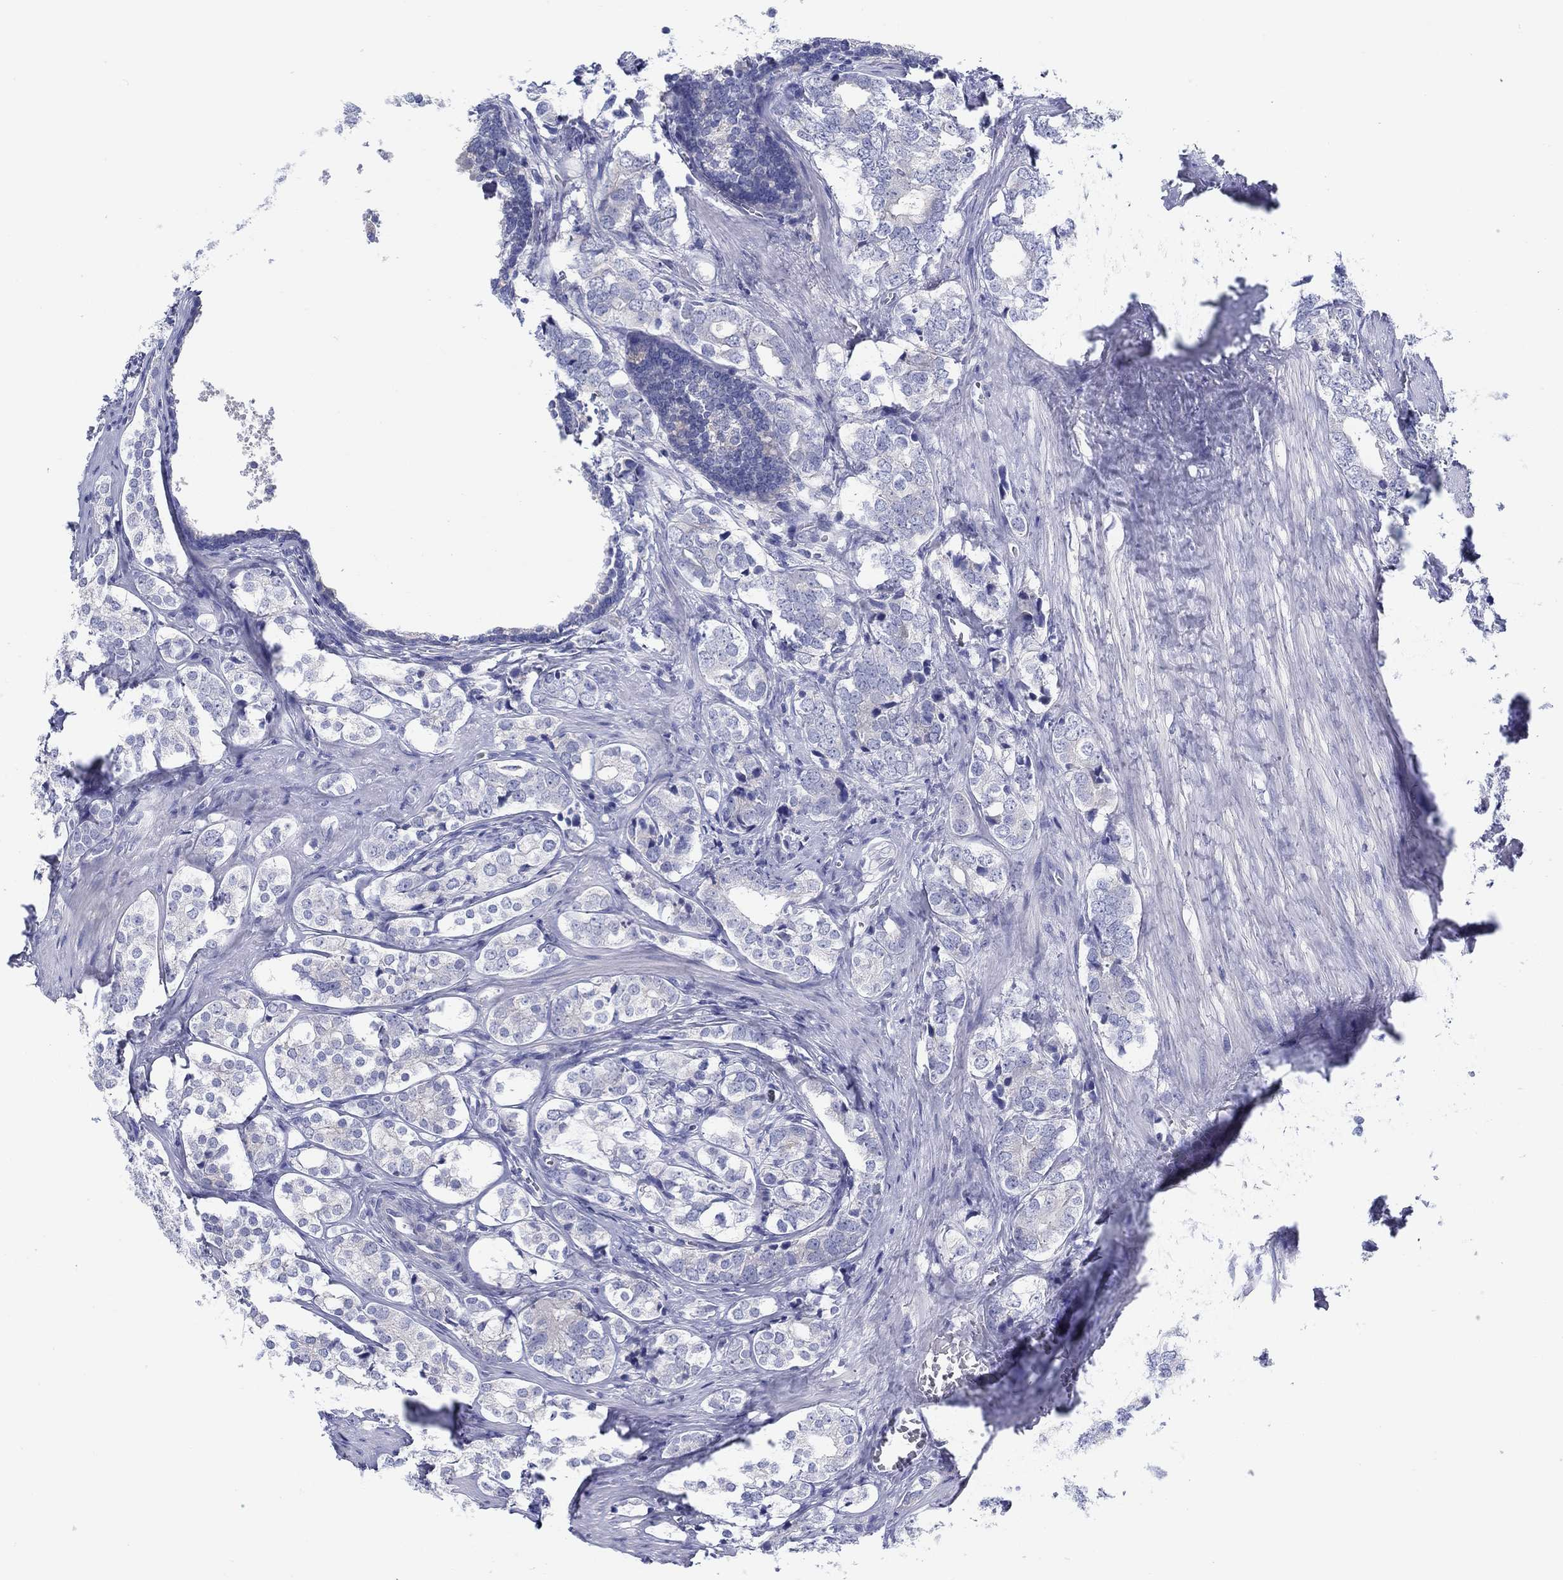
{"staining": {"intensity": "negative", "quantity": "none", "location": "none"}, "tissue": "prostate cancer", "cell_type": "Tumor cells", "image_type": "cancer", "snomed": [{"axis": "morphology", "description": "Adenocarcinoma, NOS"}, {"axis": "topography", "description": "Prostate and seminal vesicle, NOS"}], "caption": "This is an immunohistochemistry image of prostate cancer. There is no positivity in tumor cells.", "gene": "HAPLN4", "patient": {"sex": "male", "age": 63}}